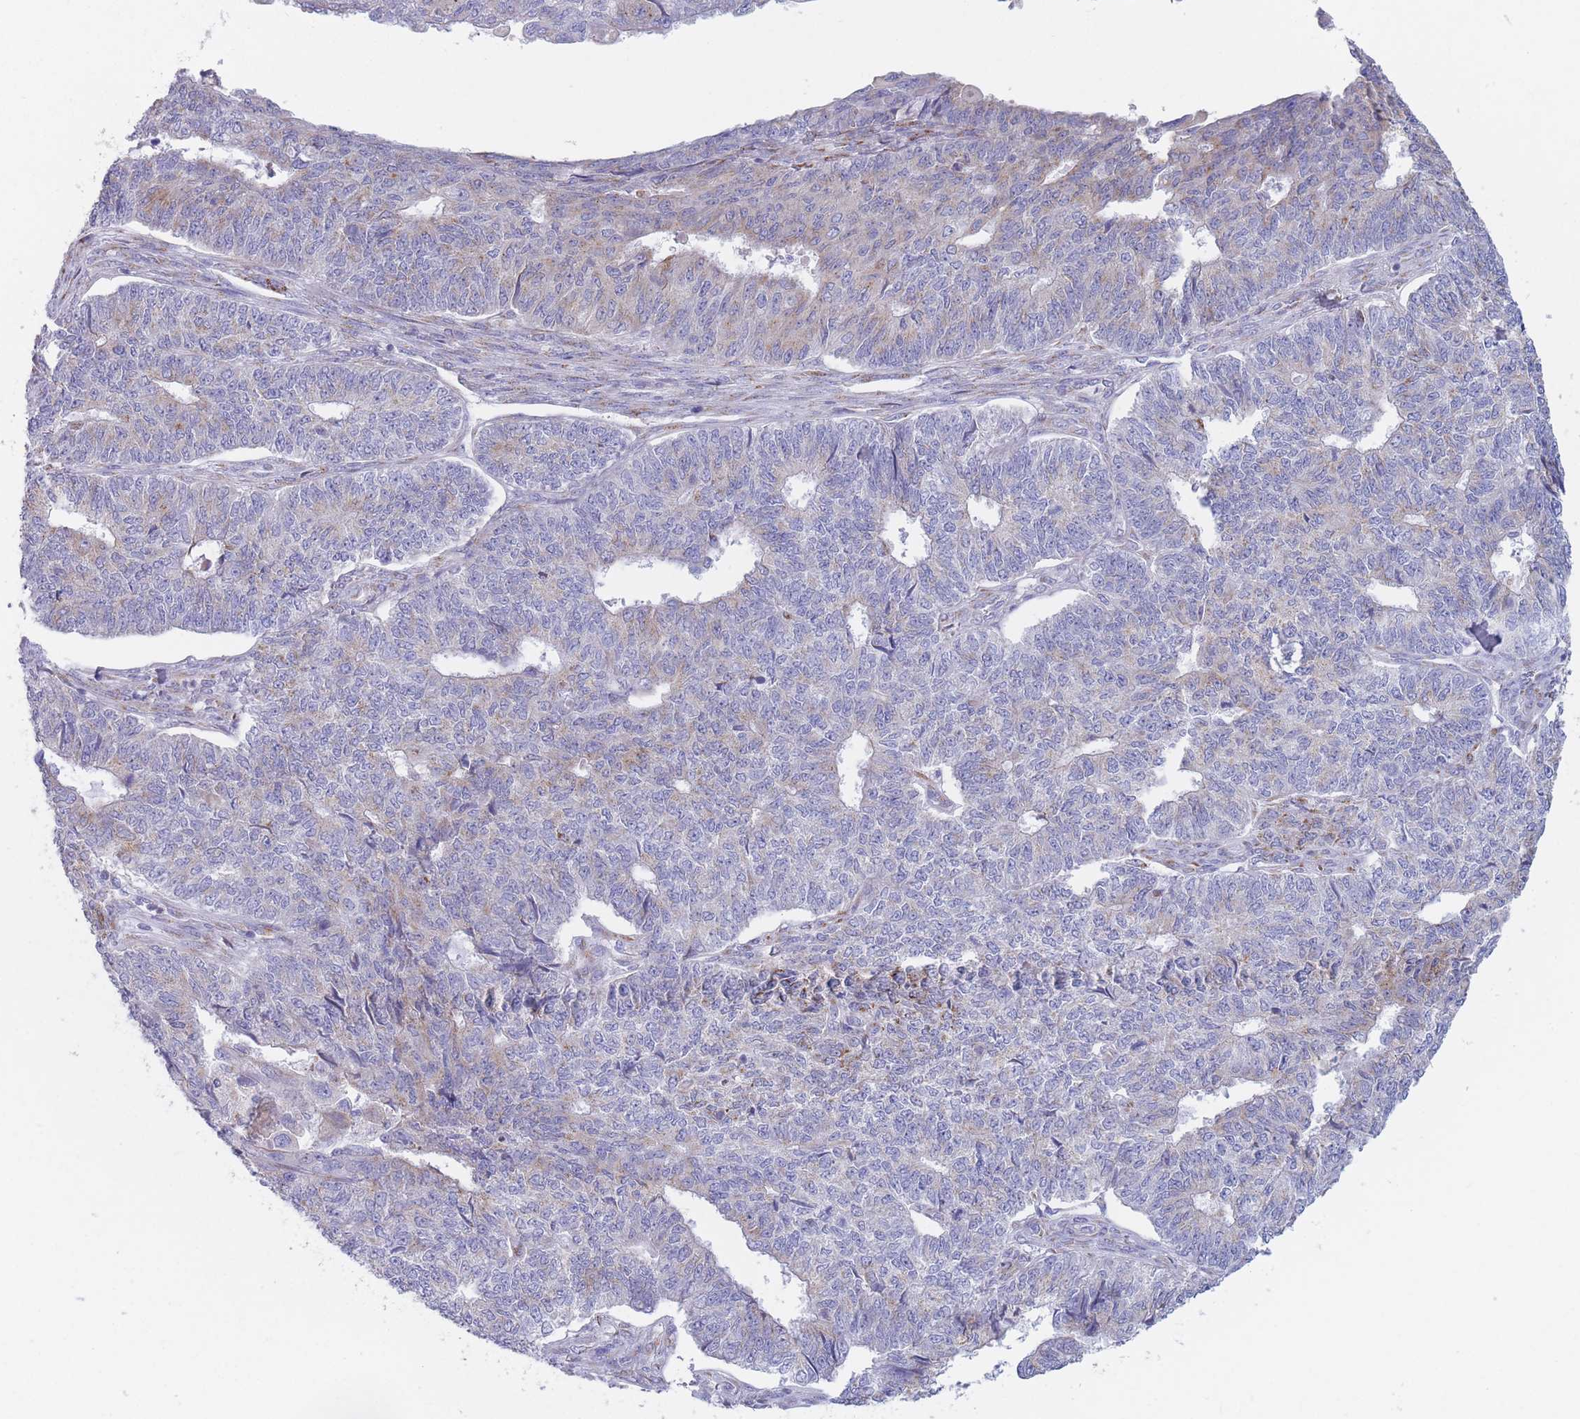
{"staining": {"intensity": "weak", "quantity": "<25%", "location": "cytoplasmic/membranous"}, "tissue": "endometrial cancer", "cell_type": "Tumor cells", "image_type": "cancer", "snomed": [{"axis": "morphology", "description": "Adenocarcinoma, NOS"}, {"axis": "topography", "description": "Endometrium"}], "caption": "Adenocarcinoma (endometrial) stained for a protein using IHC exhibits no staining tumor cells.", "gene": "MRPL30", "patient": {"sex": "female", "age": 32}}